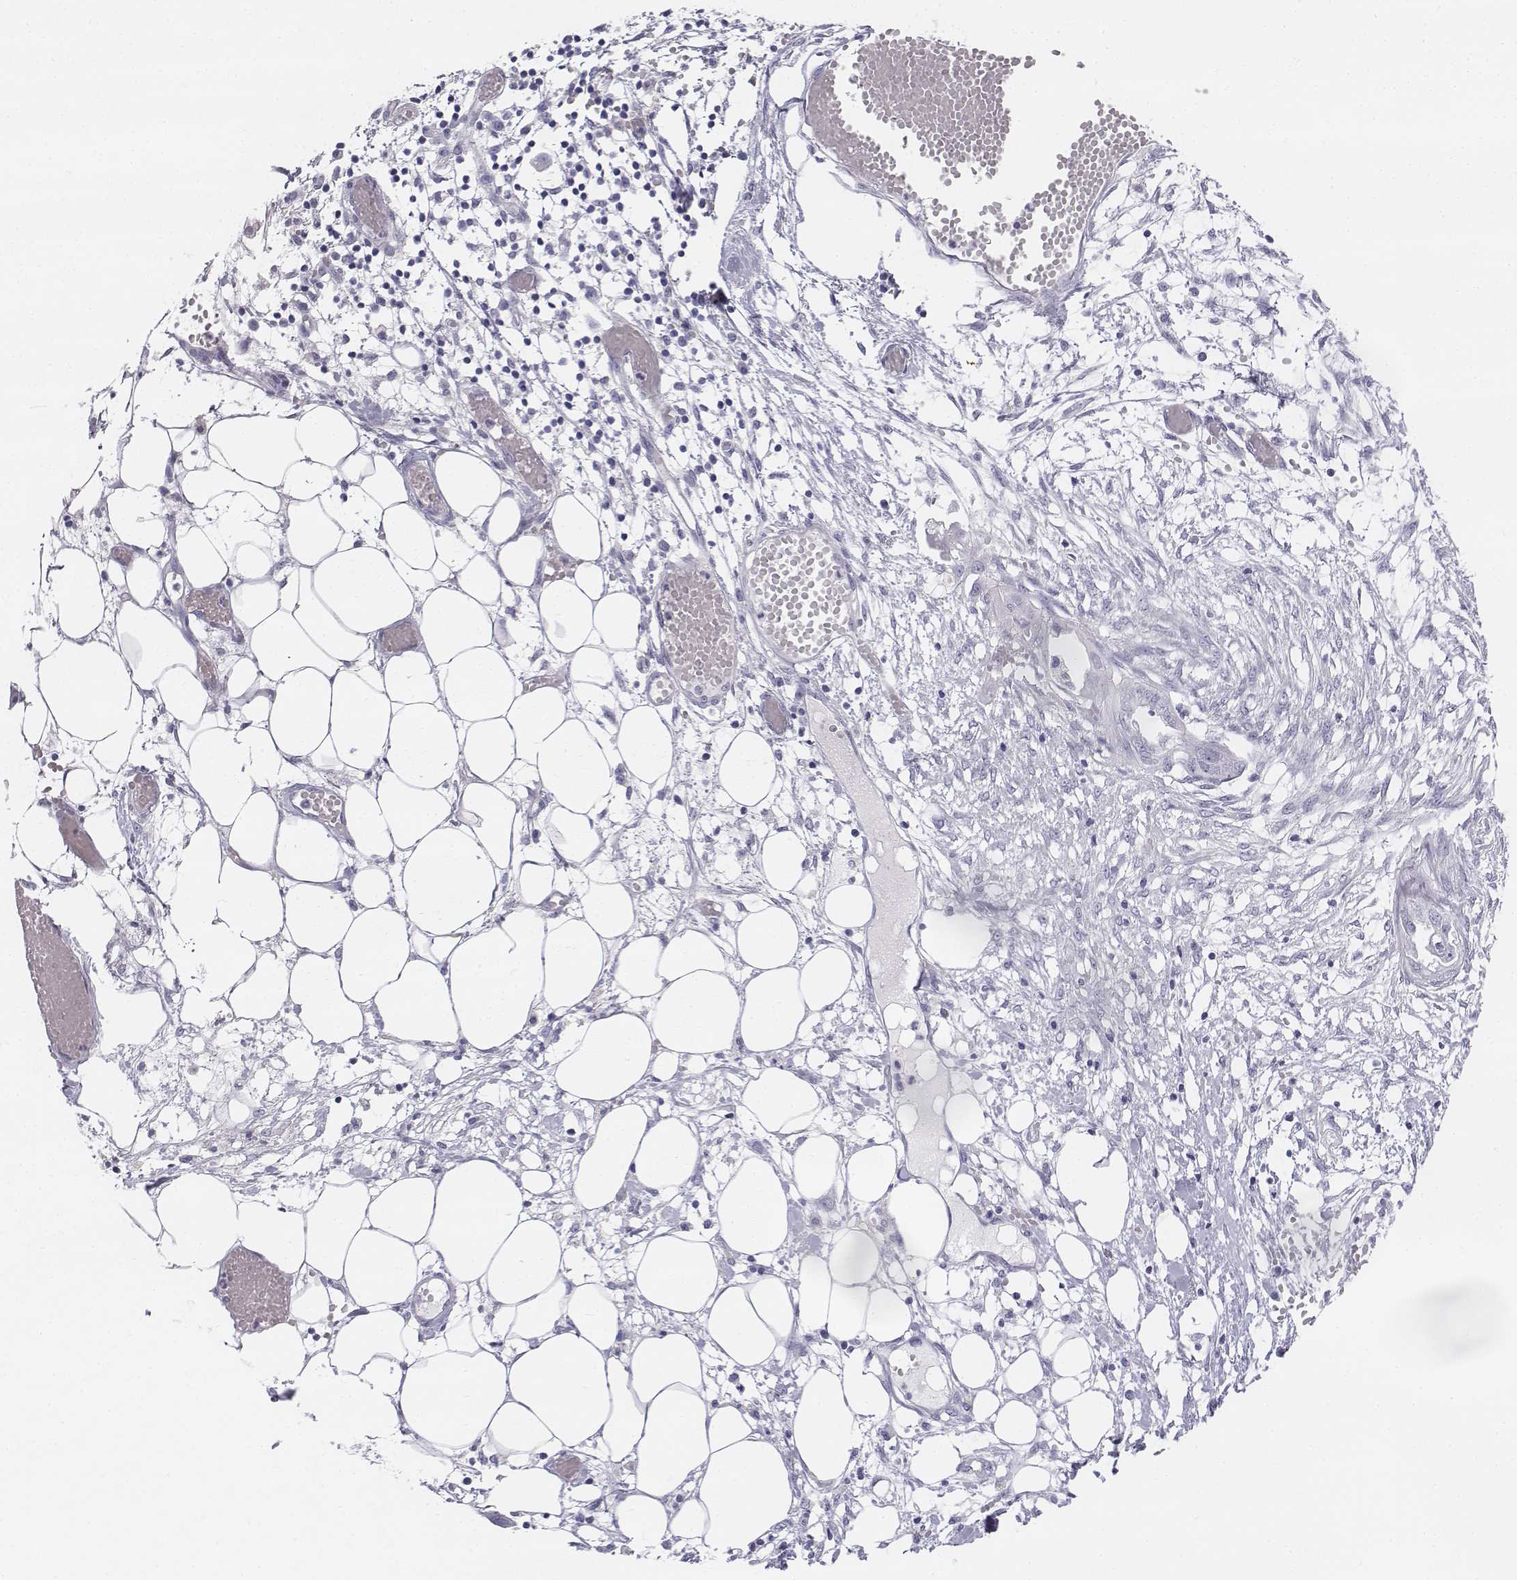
{"staining": {"intensity": "negative", "quantity": "none", "location": "none"}, "tissue": "endometrial cancer", "cell_type": "Tumor cells", "image_type": "cancer", "snomed": [{"axis": "morphology", "description": "Adenocarcinoma, NOS"}, {"axis": "morphology", "description": "Adenocarcinoma, metastatic, NOS"}, {"axis": "topography", "description": "Adipose tissue"}, {"axis": "topography", "description": "Endometrium"}], "caption": "This is a micrograph of immunohistochemistry (IHC) staining of endometrial cancer (metastatic adenocarcinoma), which shows no staining in tumor cells.", "gene": "TH", "patient": {"sex": "female", "age": 67}}